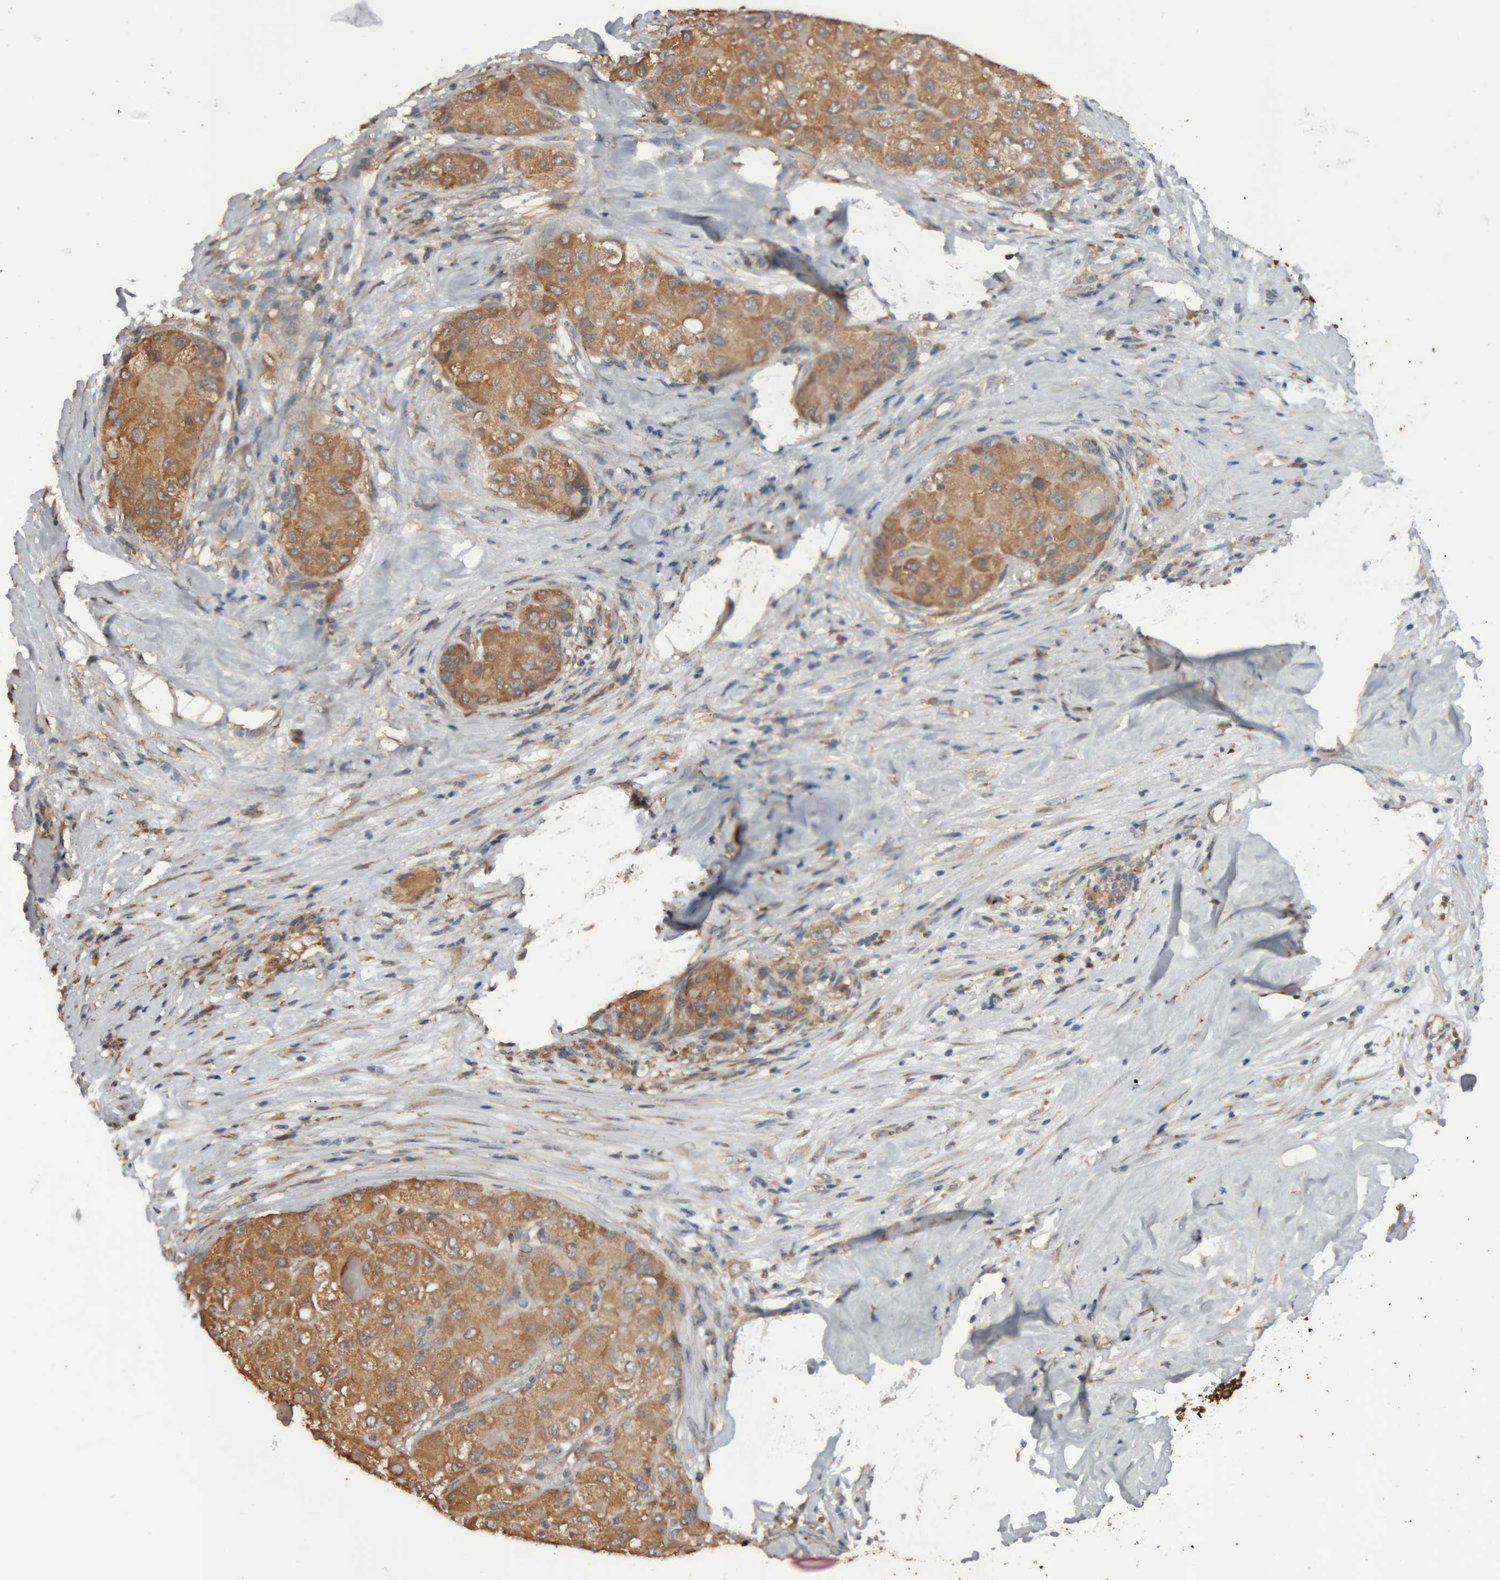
{"staining": {"intensity": "moderate", "quantity": ">75%", "location": "cytoplasmic/membranous"}, "tissue": "liver cancer", "cell_type": "Tumor cells", "image_type": "cancer", "snomed": [{"axis": "morphology", "description": "Carcinoma, Hepatocellular, NOS"}, {"axis": "topography", "description": "Liver"}], "caption": "Liver cancer was stained to show a protein in brown. There is medium levels of moderate cytoplasmic/membranous positivity in about >75% of tumor cells. The protein is stained brown, and the nuclei are stained in blue (DAB (3,3'-diaminobenzidine) IHC with brightfield microscopy, high magnification).", "gene": "TMED7", "patient": {"sex": "male", "age": 80}}